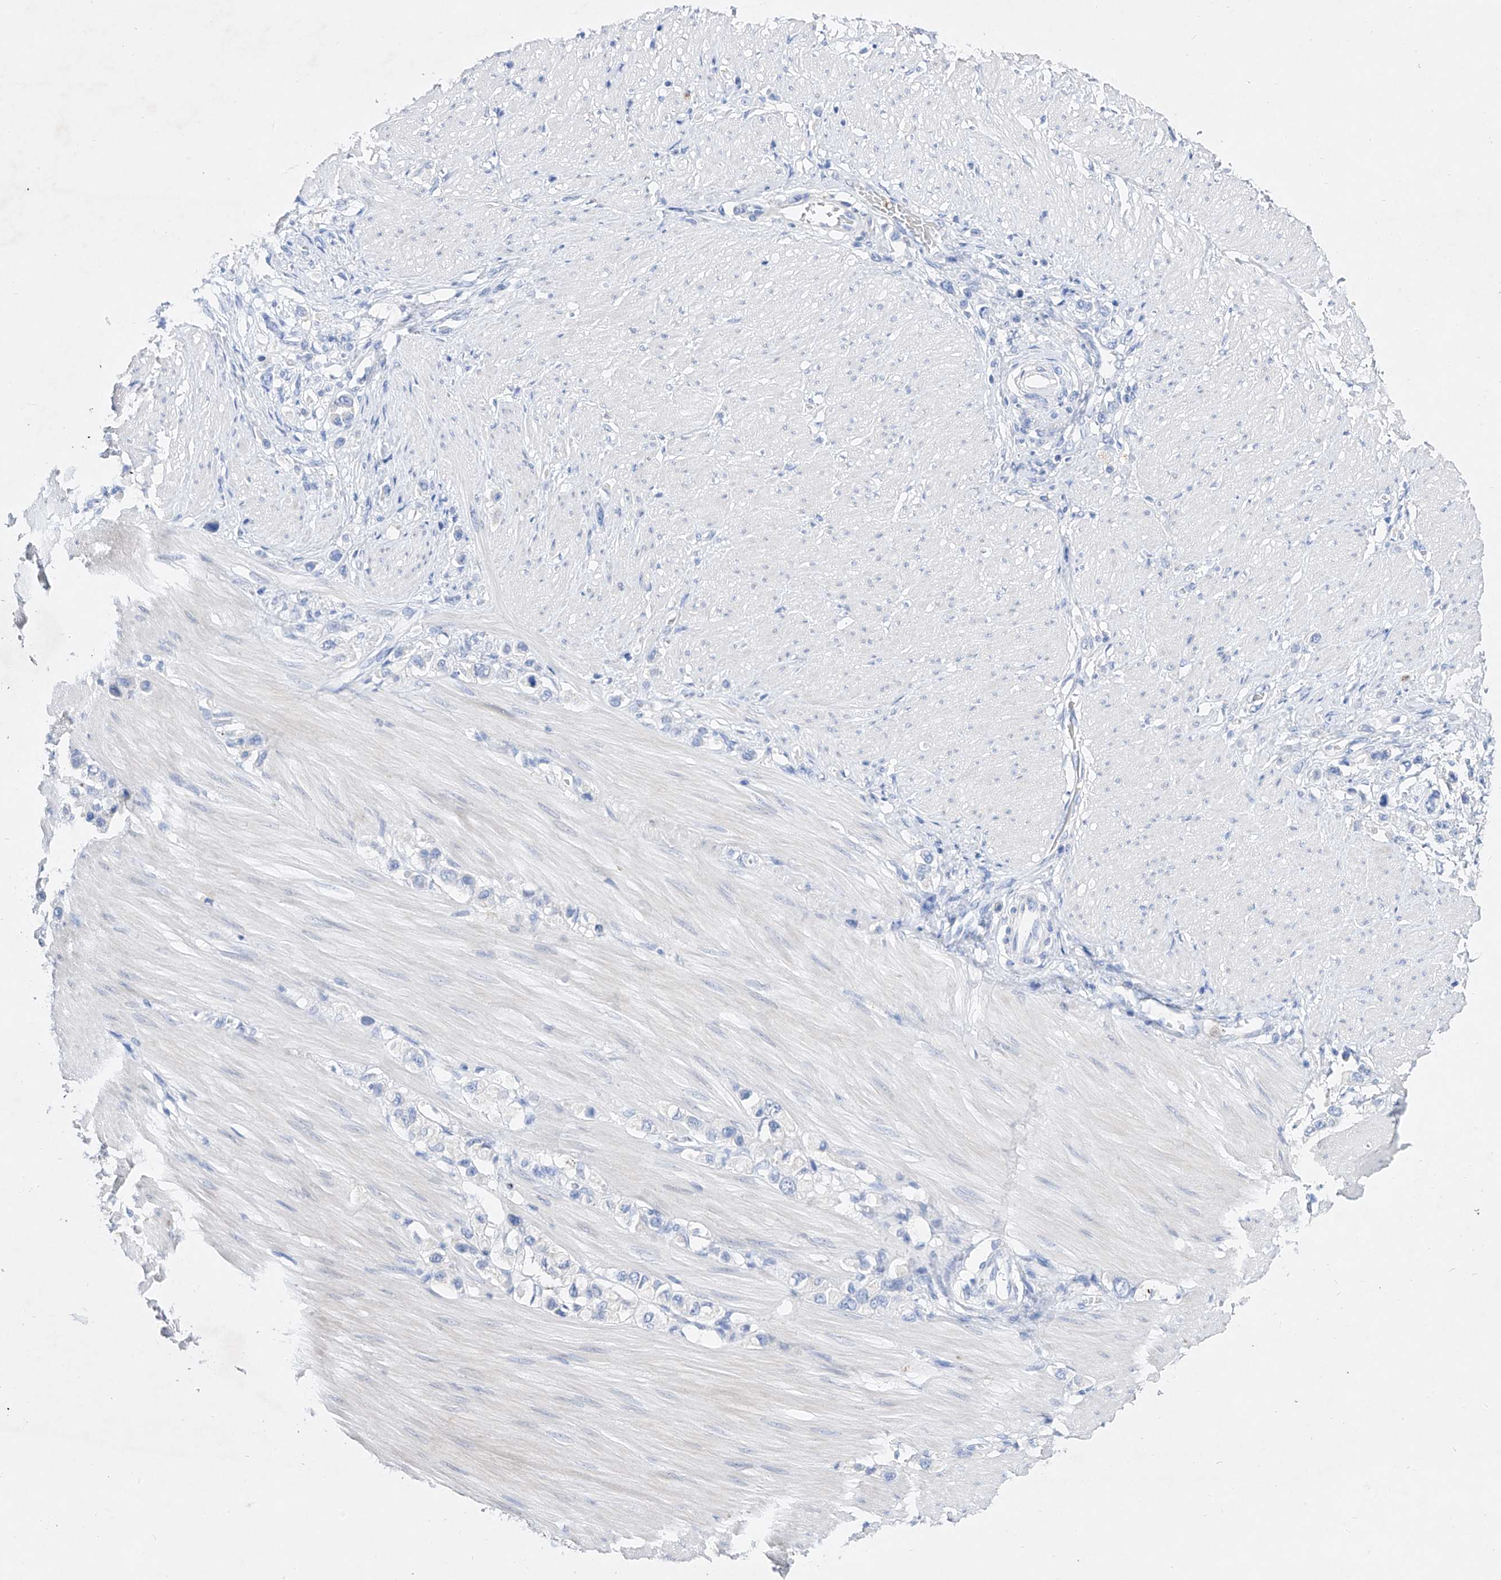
{"staining": {"intensity": "negative", "quantity": "none", "location": "none"}, "tissue": "stomach cancer", "cell_type": "Tumor cells", "image_type": "cancer", "snomed": [{"axis": "morphology", "description": "Adenocarcinoma, NOS"}, {"axis": "topography", "description": "Stomach"}], "caption": "High magnification brightfield microscopy of adenocarcinoma (stomach) stained with DAB (3,3'-diaminobenzidine) (brown) and counterstained with hematoxylin (blue): tumor cells show no significant staining. Nuclei are stained in blue.", "gene": "TM7SF2", "patient": {"sex": "female", "age": 65}}